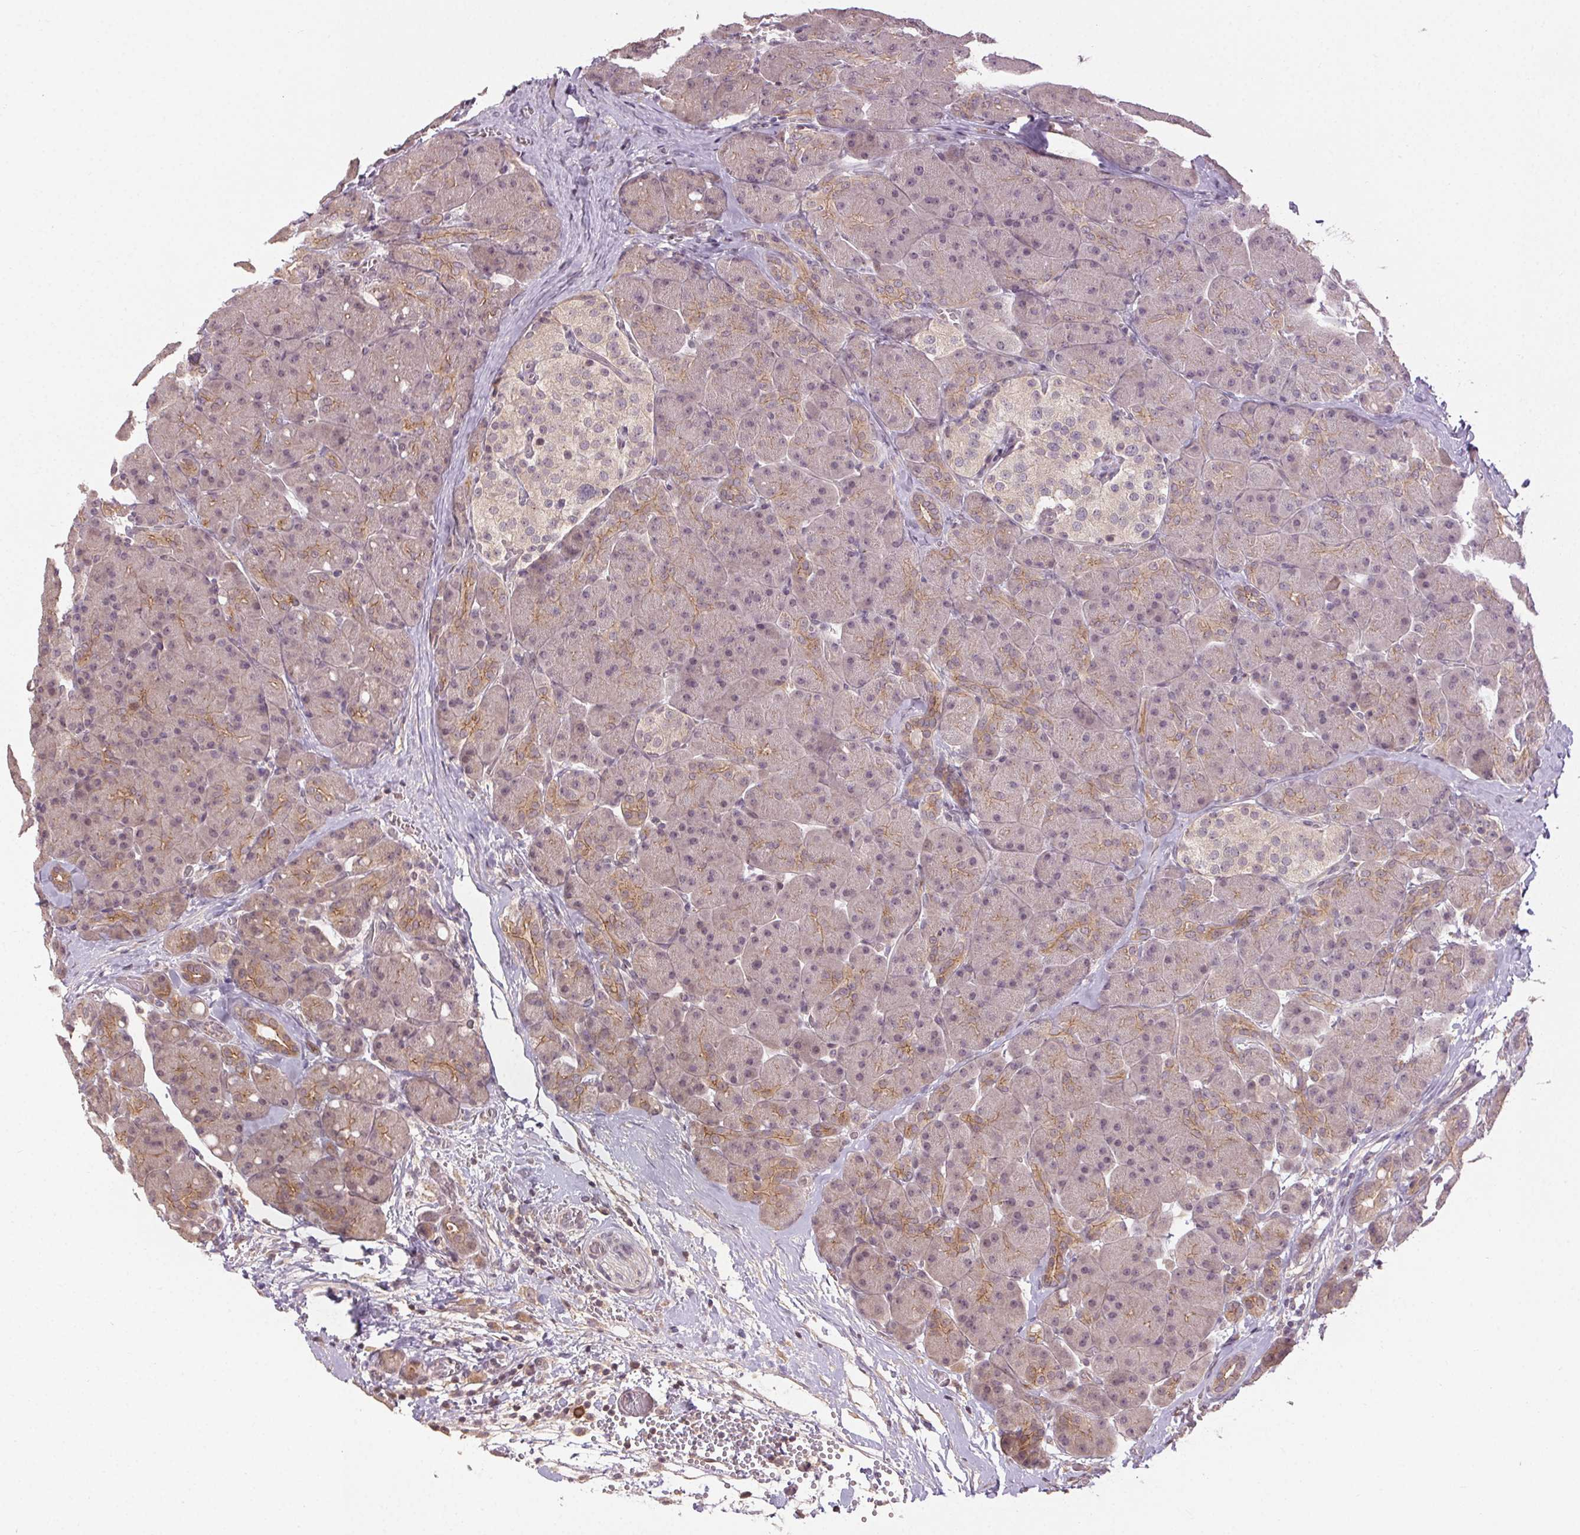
{"staining": {"intensity": "weak", "quantity": "25%-75%", "location": "cytoplasmic/membranous"}, "tissue": "pancreas", "cell_type": "Exocrine glandular cells", "image_type": "normal", "snomed": [{"axis": "morphology", "description": "Normal tissue, NOS"}, {"axis": "topography", "description": "Pancreas"}], "caption": "Protein staining shows weak cytoplasmic/membranous expression in approximately 25%-75% of exocrine glandular cells in benign pancreas. Immunohistochemistry stains the protein in brown and the nuclei are stained blue.", "gene": "ATP1B3", "patient": {"sex": "male", "age": 55}}